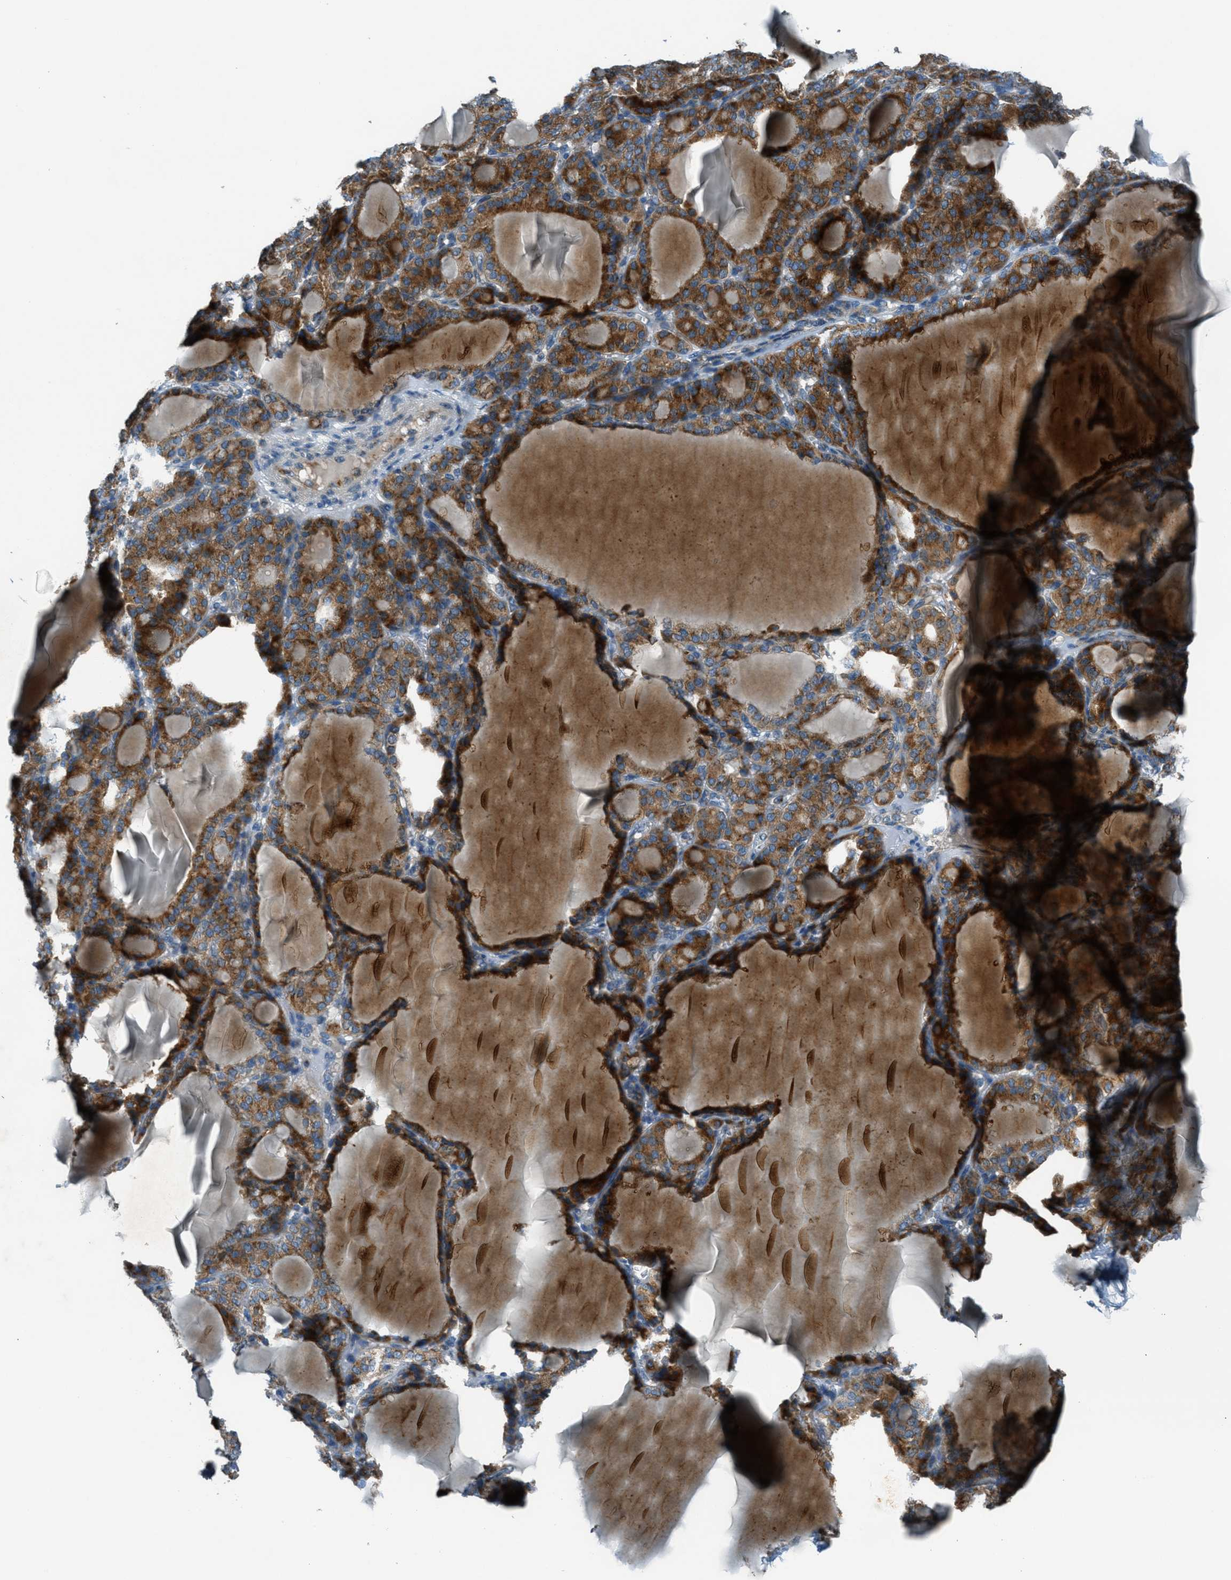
{"staining": {"intensity": "moderate", "quantity": ">75%", "location": "cytoplasmic/membranous"}, "tissue": "thyroid gland", "cell_type": "Glandular cells", "image_type": "normal", "snomed": [{"axis": "morphology", "description": "Normal tissue, NOS"}, {"axis": "topography", "description": "Thyroid gland"}], "caption": "Moderate cytoplasmic/membranous staining for a protein is identified in about >75% of glandular cells of normal thyroid gland using immunohistochemistry.", "gene": "BCKDK", "patient": {"sex": "female", "age": 28}}